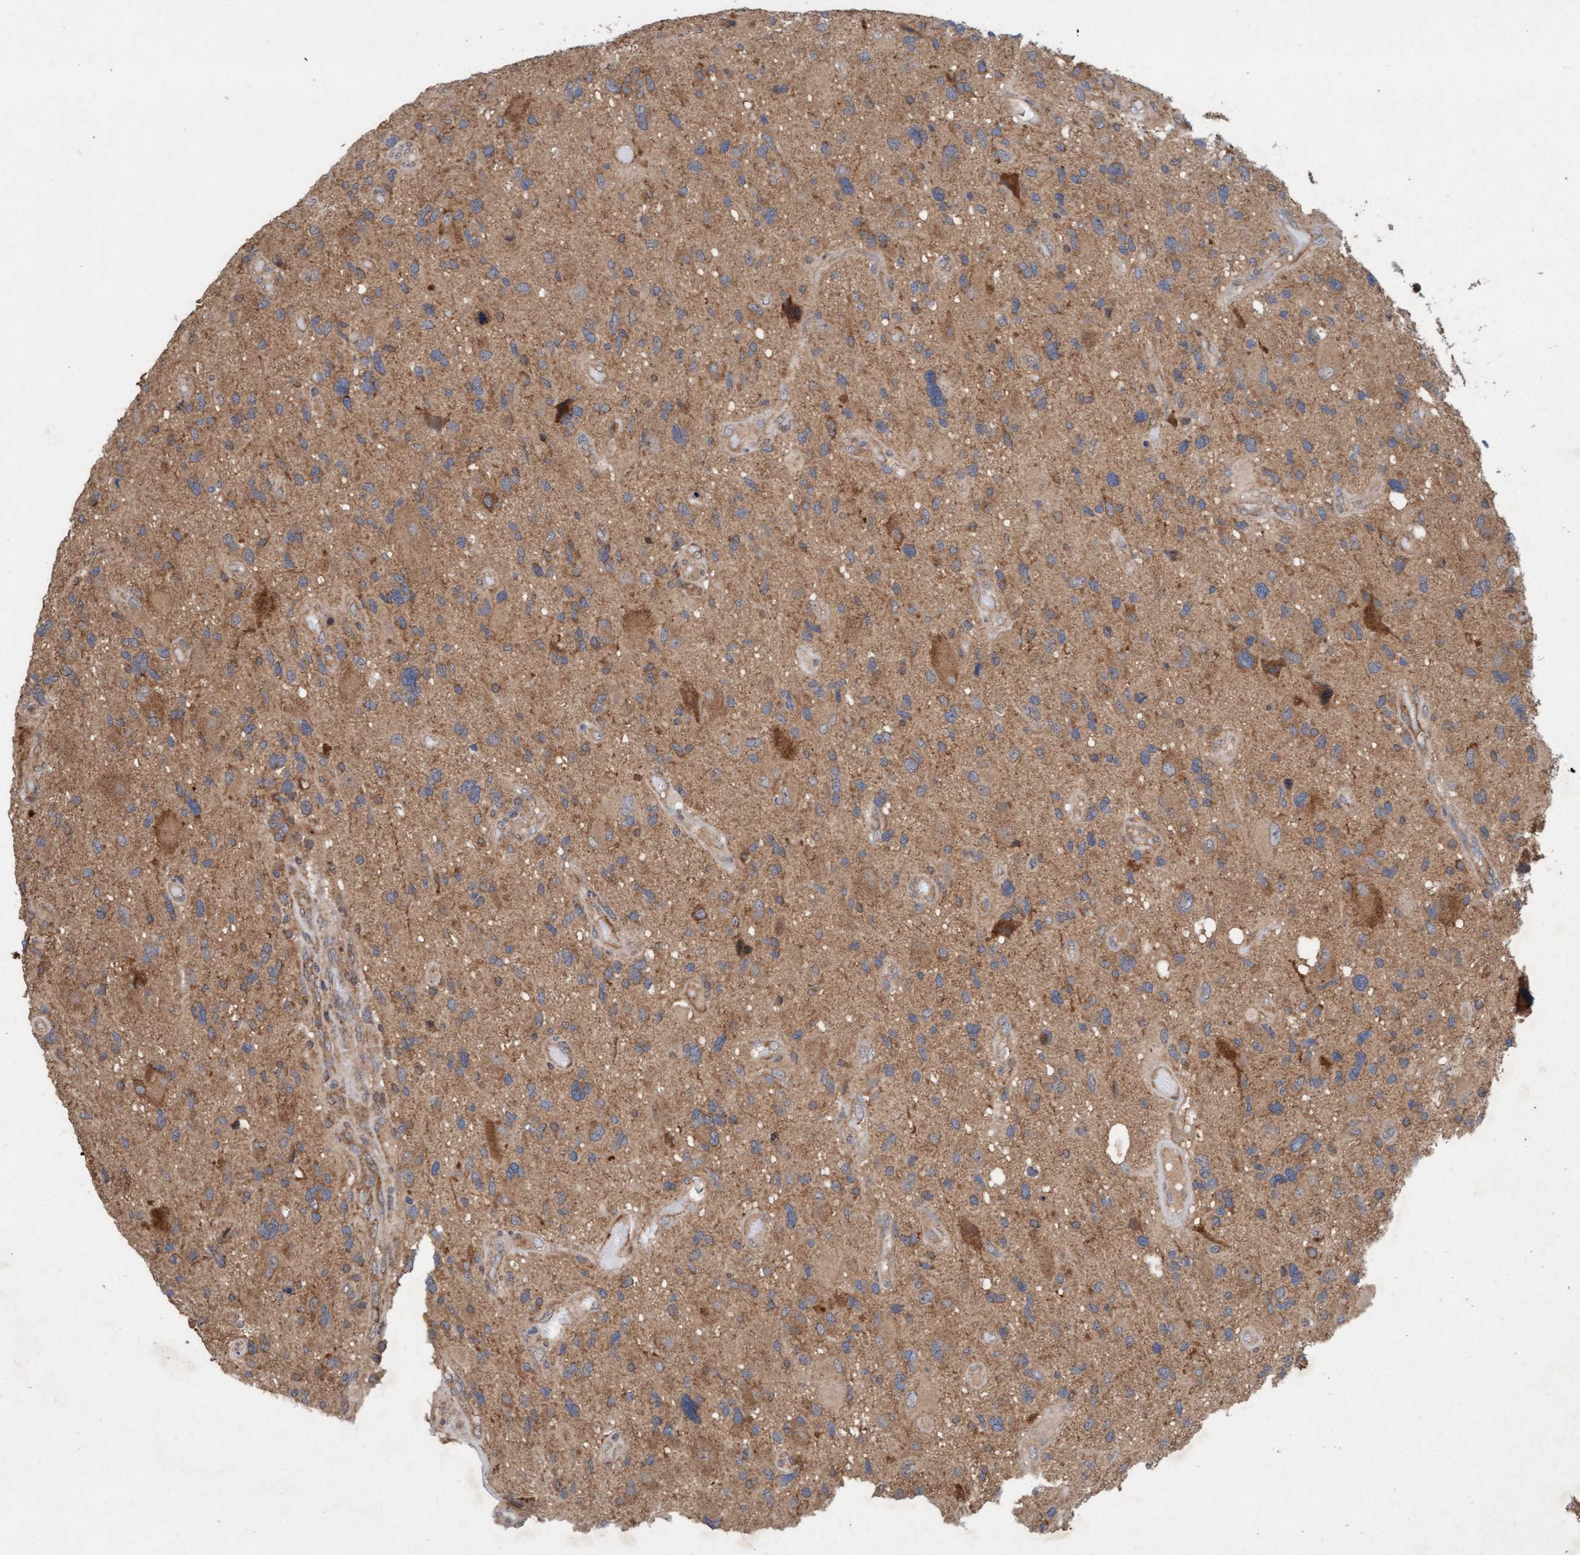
{"staining": {"intensity": "weak", "quantity": ">75%", "location": "cytoplasmic/membranous"}, "tissue": "glioma", "cell_type": "Tumor cells", "image_type": "cancer", "snomed": [{"axis": "morphology", "description": "Glioma, malignant, High grade"}, {"axis": "topography", "description": "Brain"}], "caption": "Human glioma stained with a brown dye reveals weak cytoplasmic/membranous positive staining in approximately >75% of tumor cells.", "gene": "MLXIP", "patient": {"sex": "male", "age": 33}}